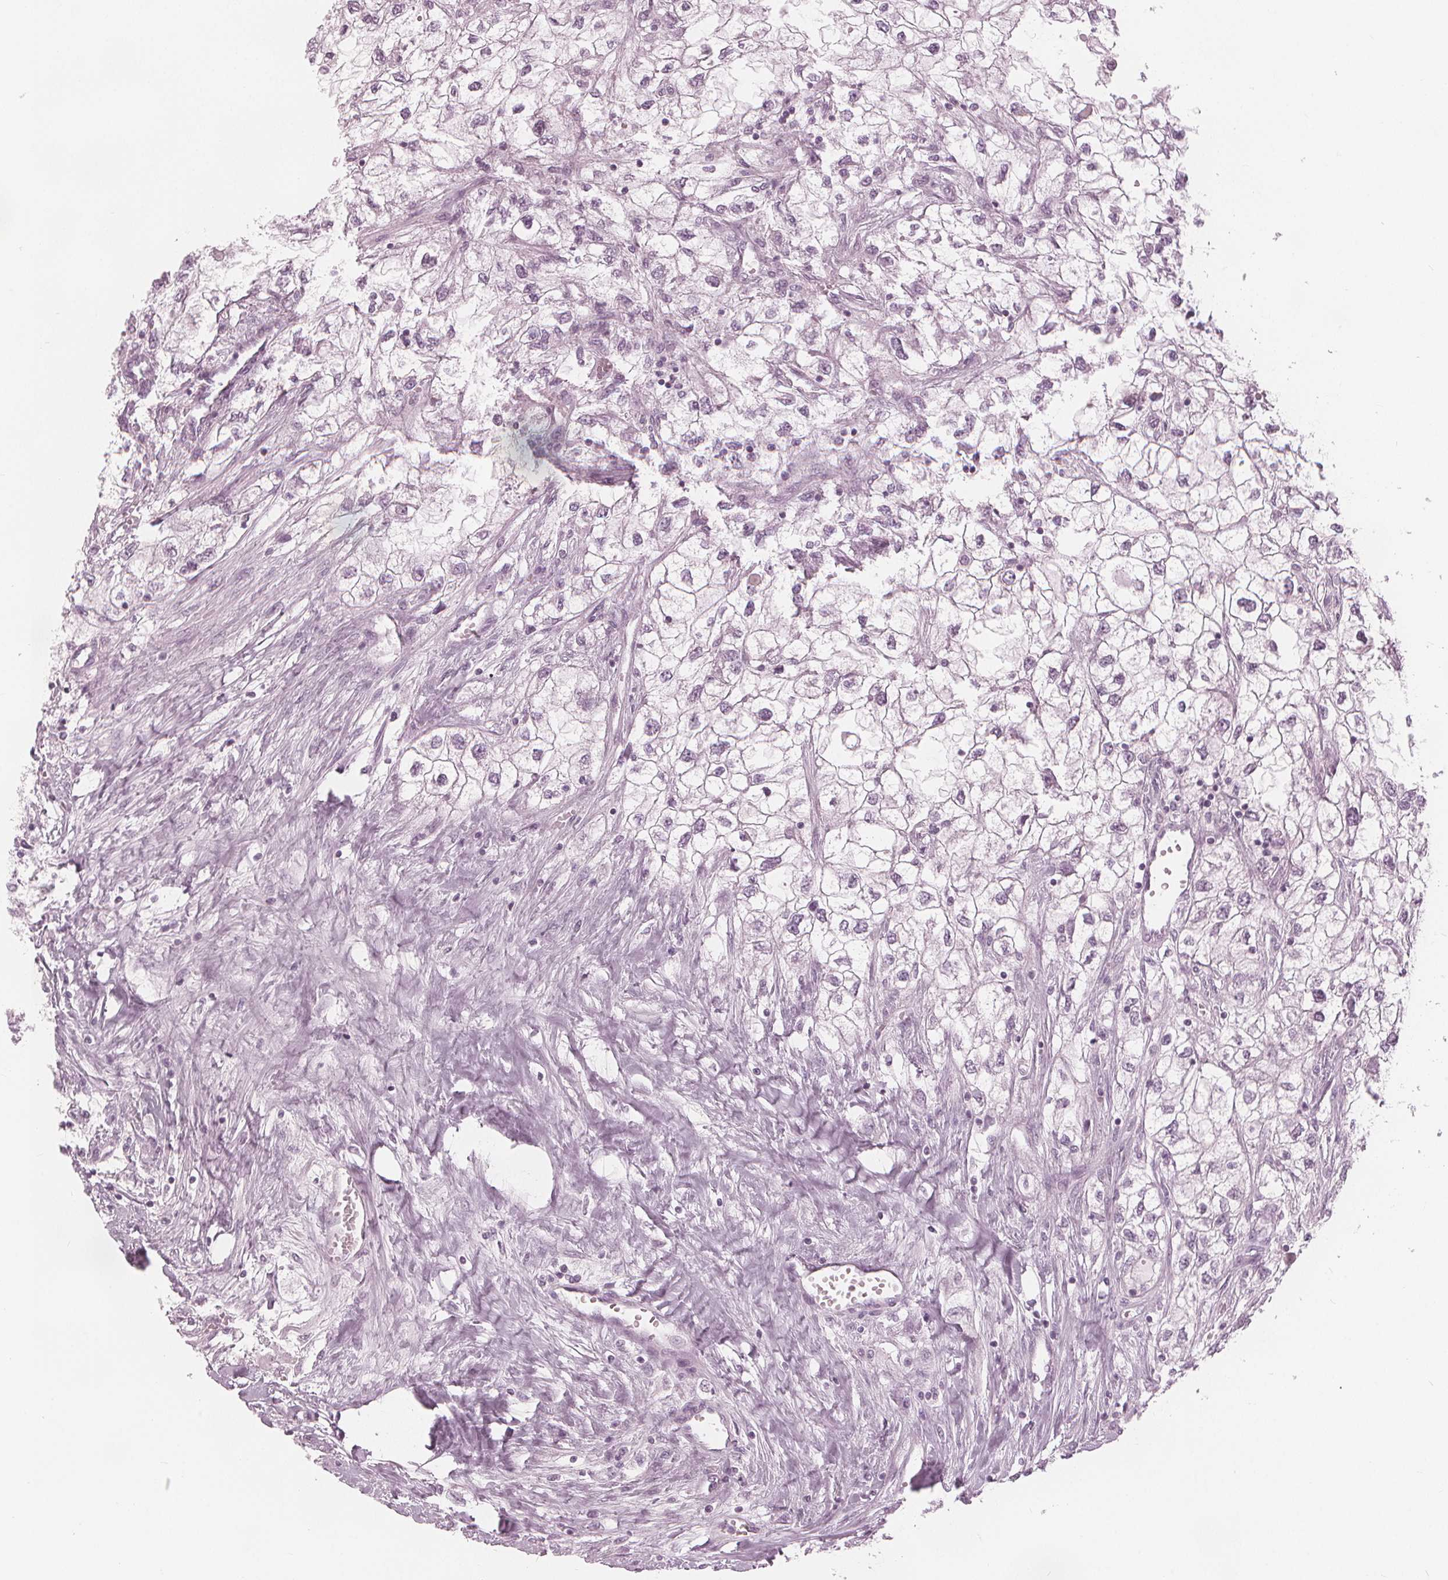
{"staining": {"intensity": "negative", "quantity": "none", "location": "none"}, "tissue": "renal cancer", "cell_type": "Tumor cells", "image_type": "cancer", "snomed": [{"axis": "morphology", "description": "Adenocarcinoma, NOS"}, {"axis": "topography", "description": "Kidney"}], "caption": "IHC of renal adenocarcinoma displays no staining in tumor cells.", "gene": "PAEP", "patient": {"sex": "male", "age": 59}}